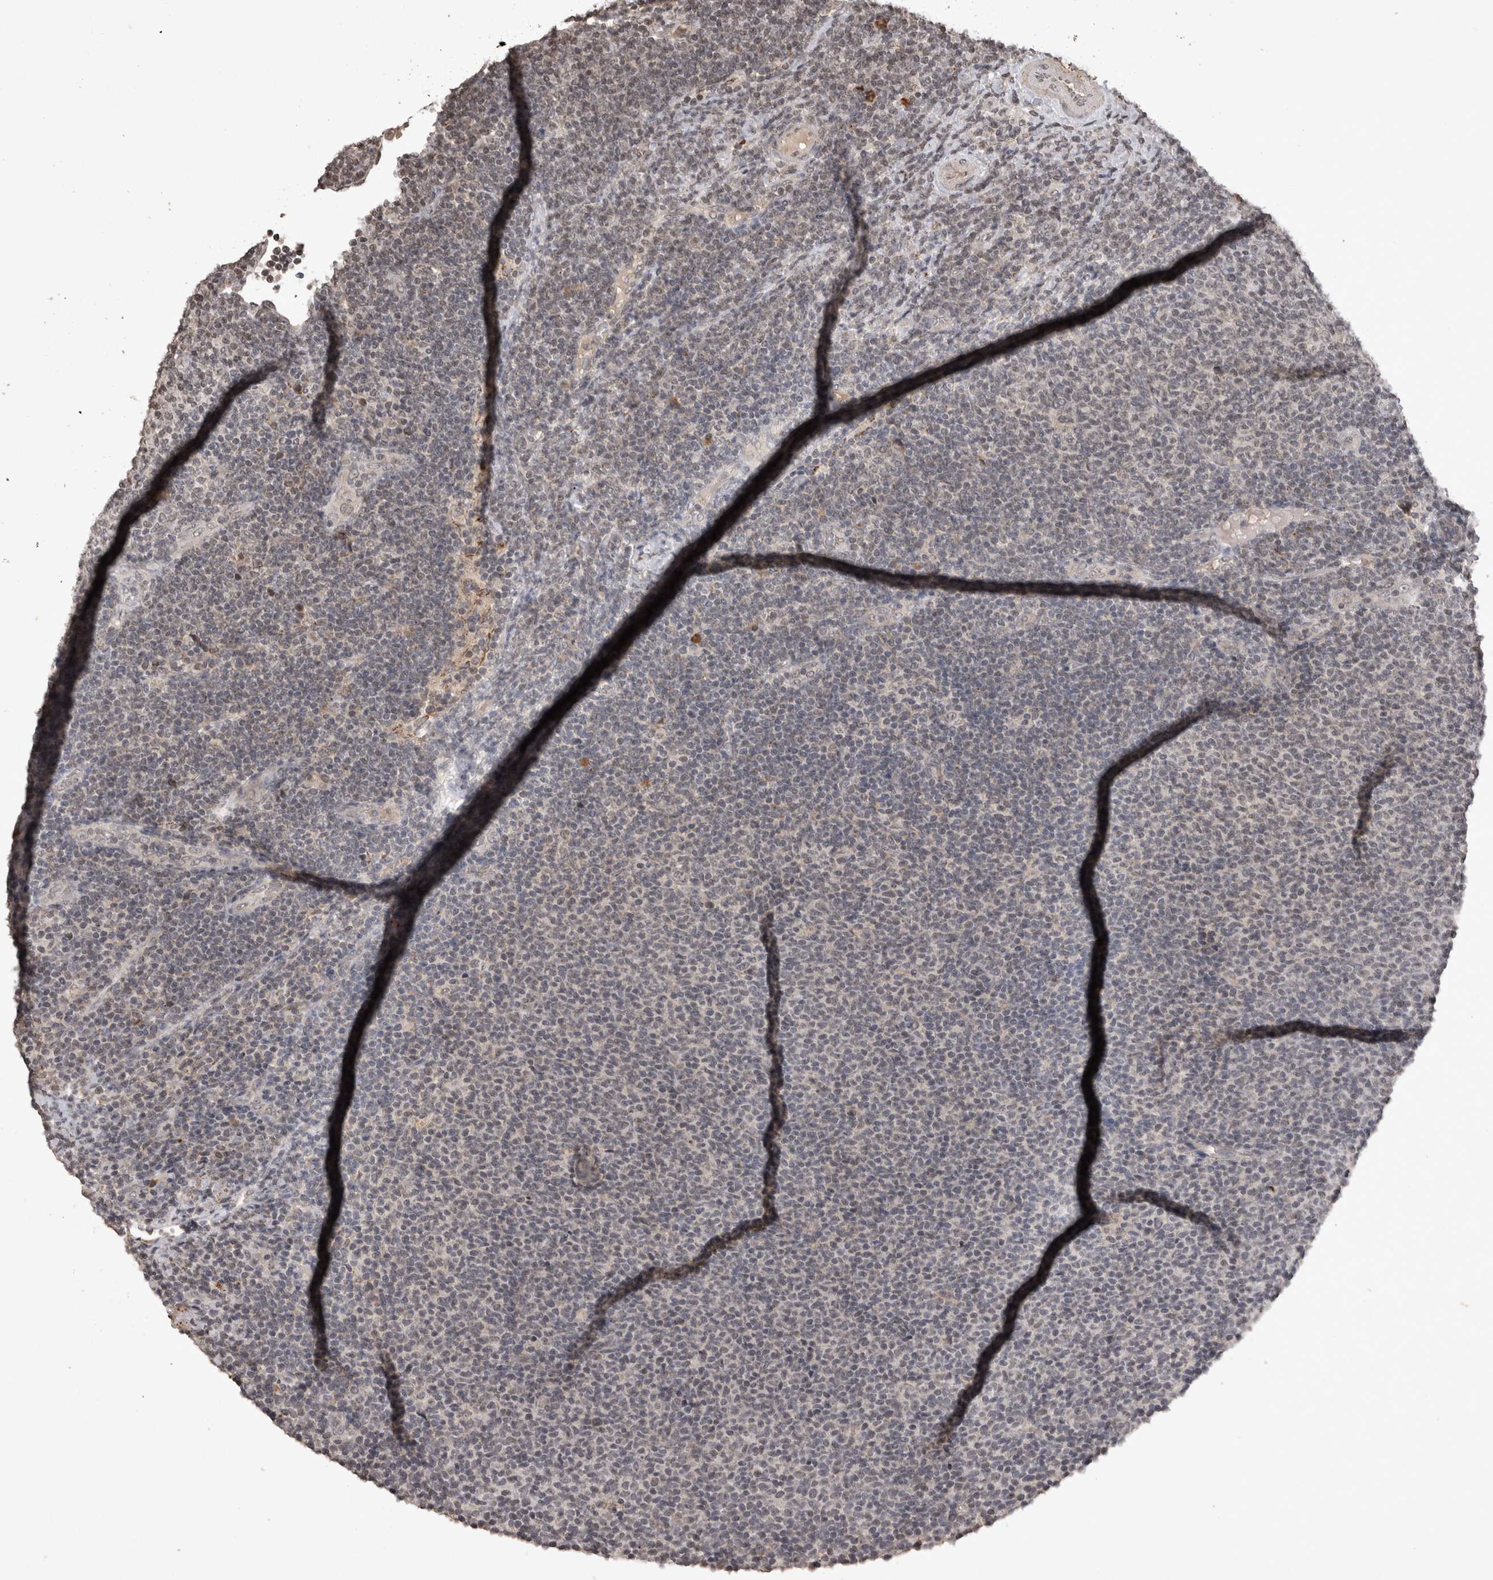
{"staining": {"intensity": "negative", "quantity": "none", "location": "none"}, "tissue": "lymphoma", "cell_type": "Tumor cells", "image_type": "cancer", "snomed": [{"axis": "morphology", "description": "Malignant lymphoma, non-Hodgkin's type, Low grade"}, {"axis": "topography", "description": "Lymph node"}], "caption": "Tumor cells are negative for brown protein staining in lymphoma.", "gene": "HRK", "patient": {"sex": "male", "age": 66}}